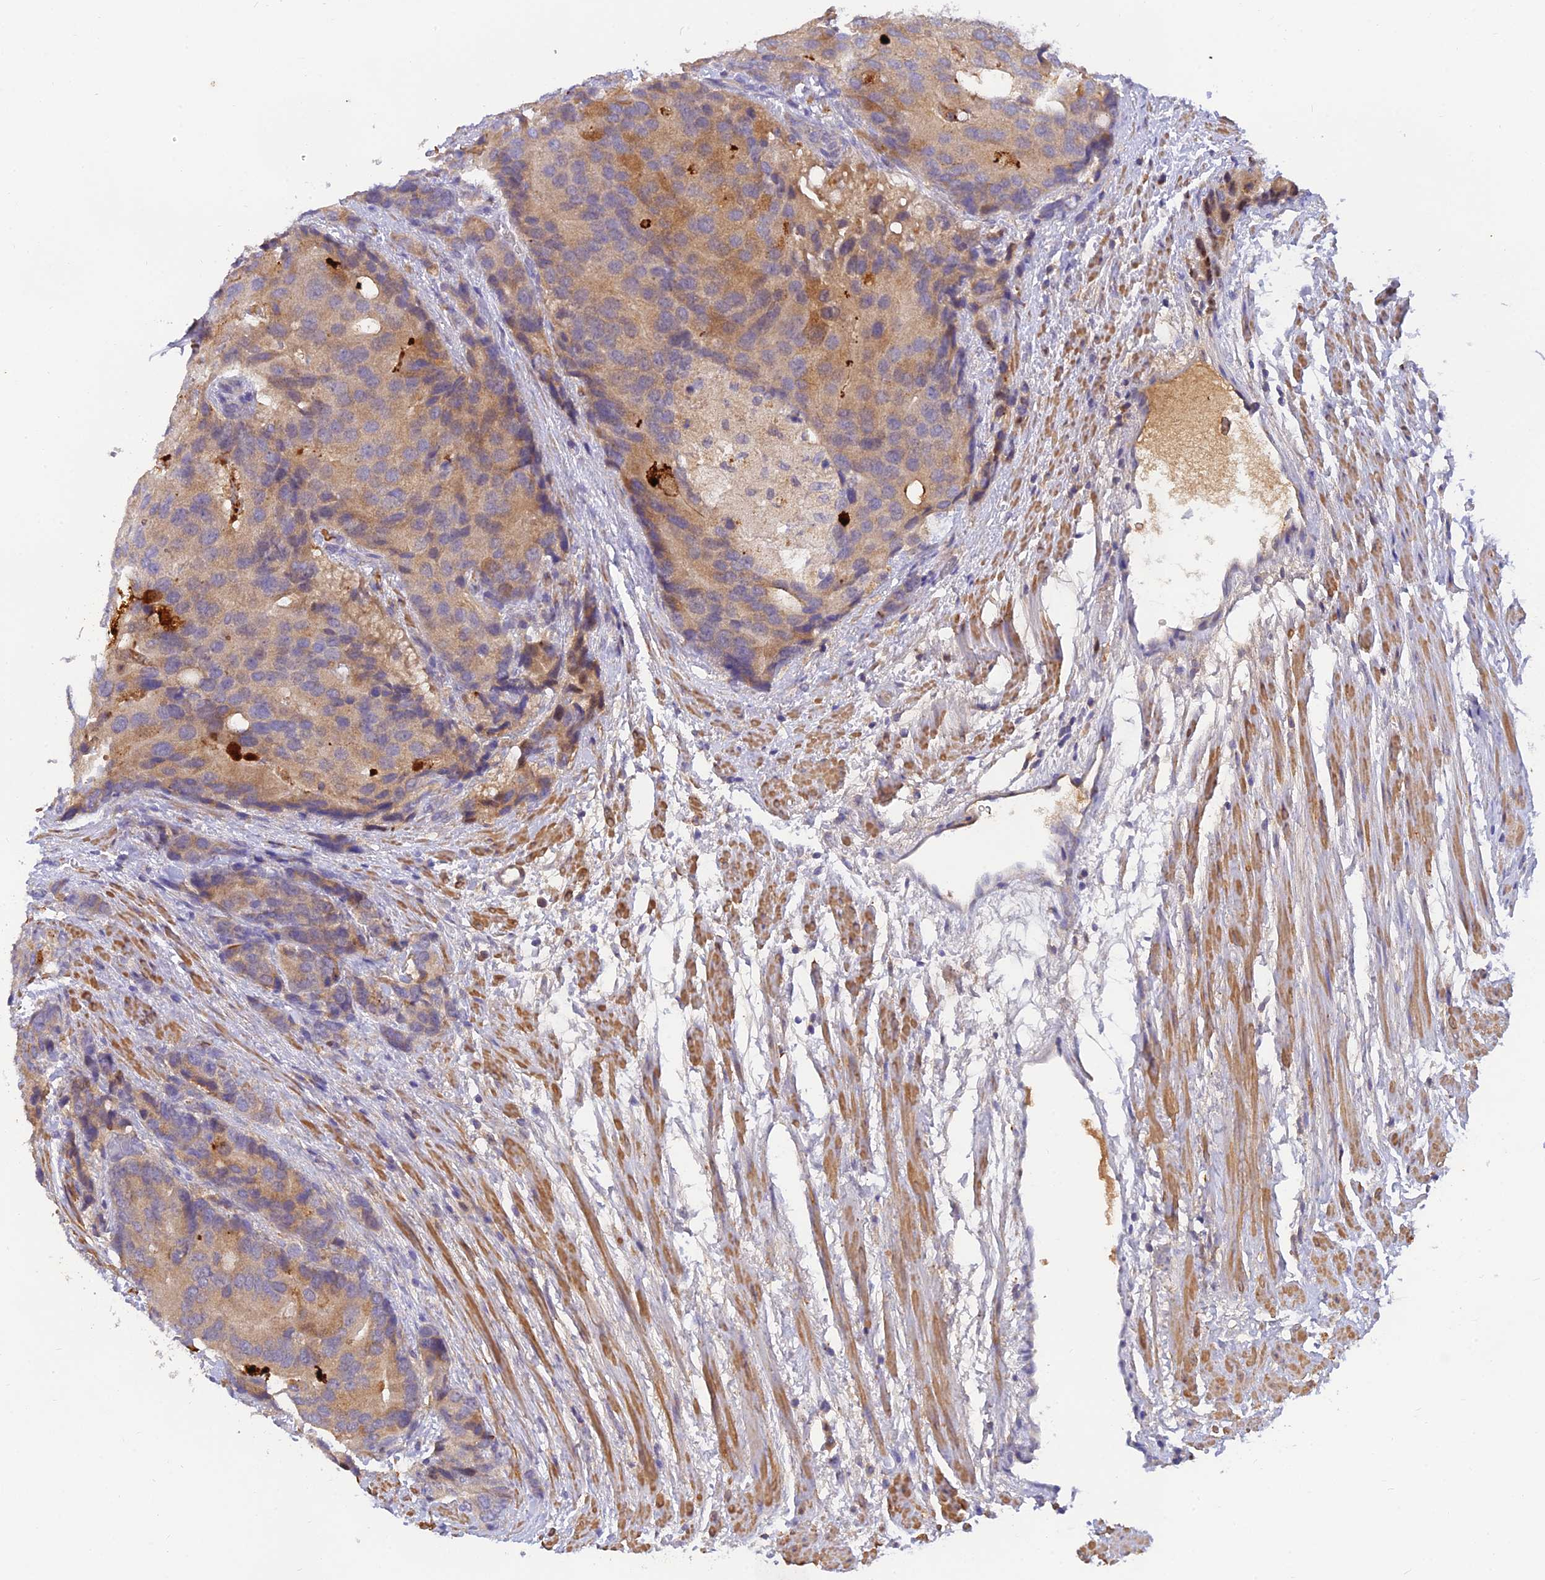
{"staining": {"intensity": "moderate", "quantity": "25%-75%", "location": "cytoplasmic/membranous"}, "tissue": "prostate cancer", "cell_type": "Tumor cells", "image_type": "cancer", "snomed": [{"axis": "morphology", "description": "Adenocarcinoma, High grade"}, {"axis": "topography", "description": "Prostate"}], "caption": "A histopathology image of human prostate cancer (adenocarcinoma (high-grade)) stained for a protein reveals moderate cytoplasmic/membranous brown staining in tumor cells.", "gene": "ACSM5", "patient": {"sex": "male", "age": 62}}